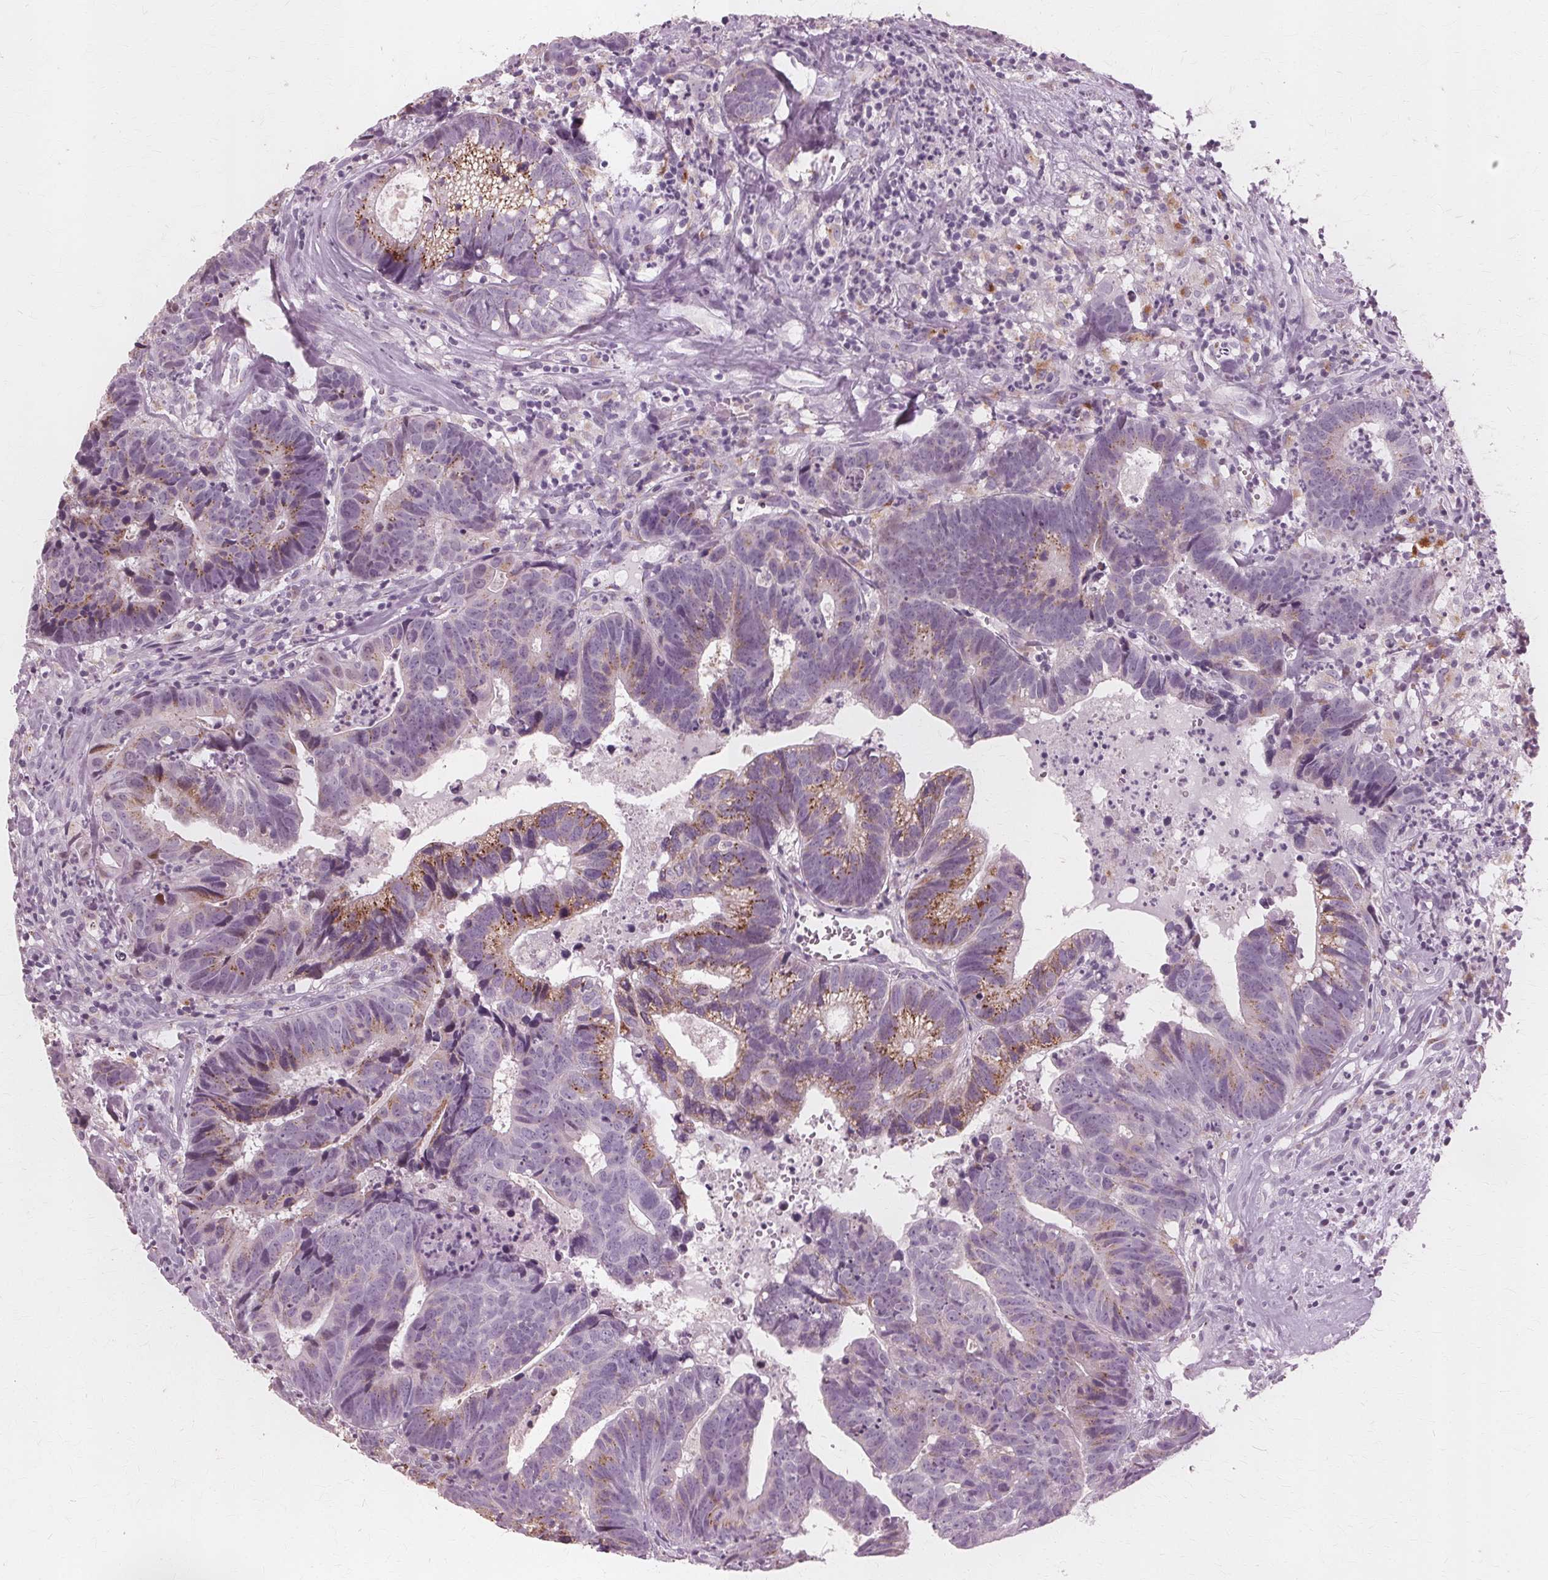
{"staining": {"intensity": "moderate", "quantity": "25%-75%", "location": "cytoplasmic/membranous"}, "tissue": "head and neck cancer", "cell_type": "Tumor cells", "image_type": "cancer", "snomed": [{"axis": "morphology", "description": "Adenocarcinoma, NOS"}, {"axis": "topography", "description": "Head-Neck"}], "caption": "Immunohistochemistry (IHC) image of neoplastic tissue: adenocarcinoma (head and neck) stained using IHC reveals medium levels of moderate protein expression localized specifically in the cytoplasmic/membranous of tumor cells, appearing as a cytoplasmic/membranous brown color.", "gene": "DNASE2", "patient": {"sex": "male", "age": 62}}